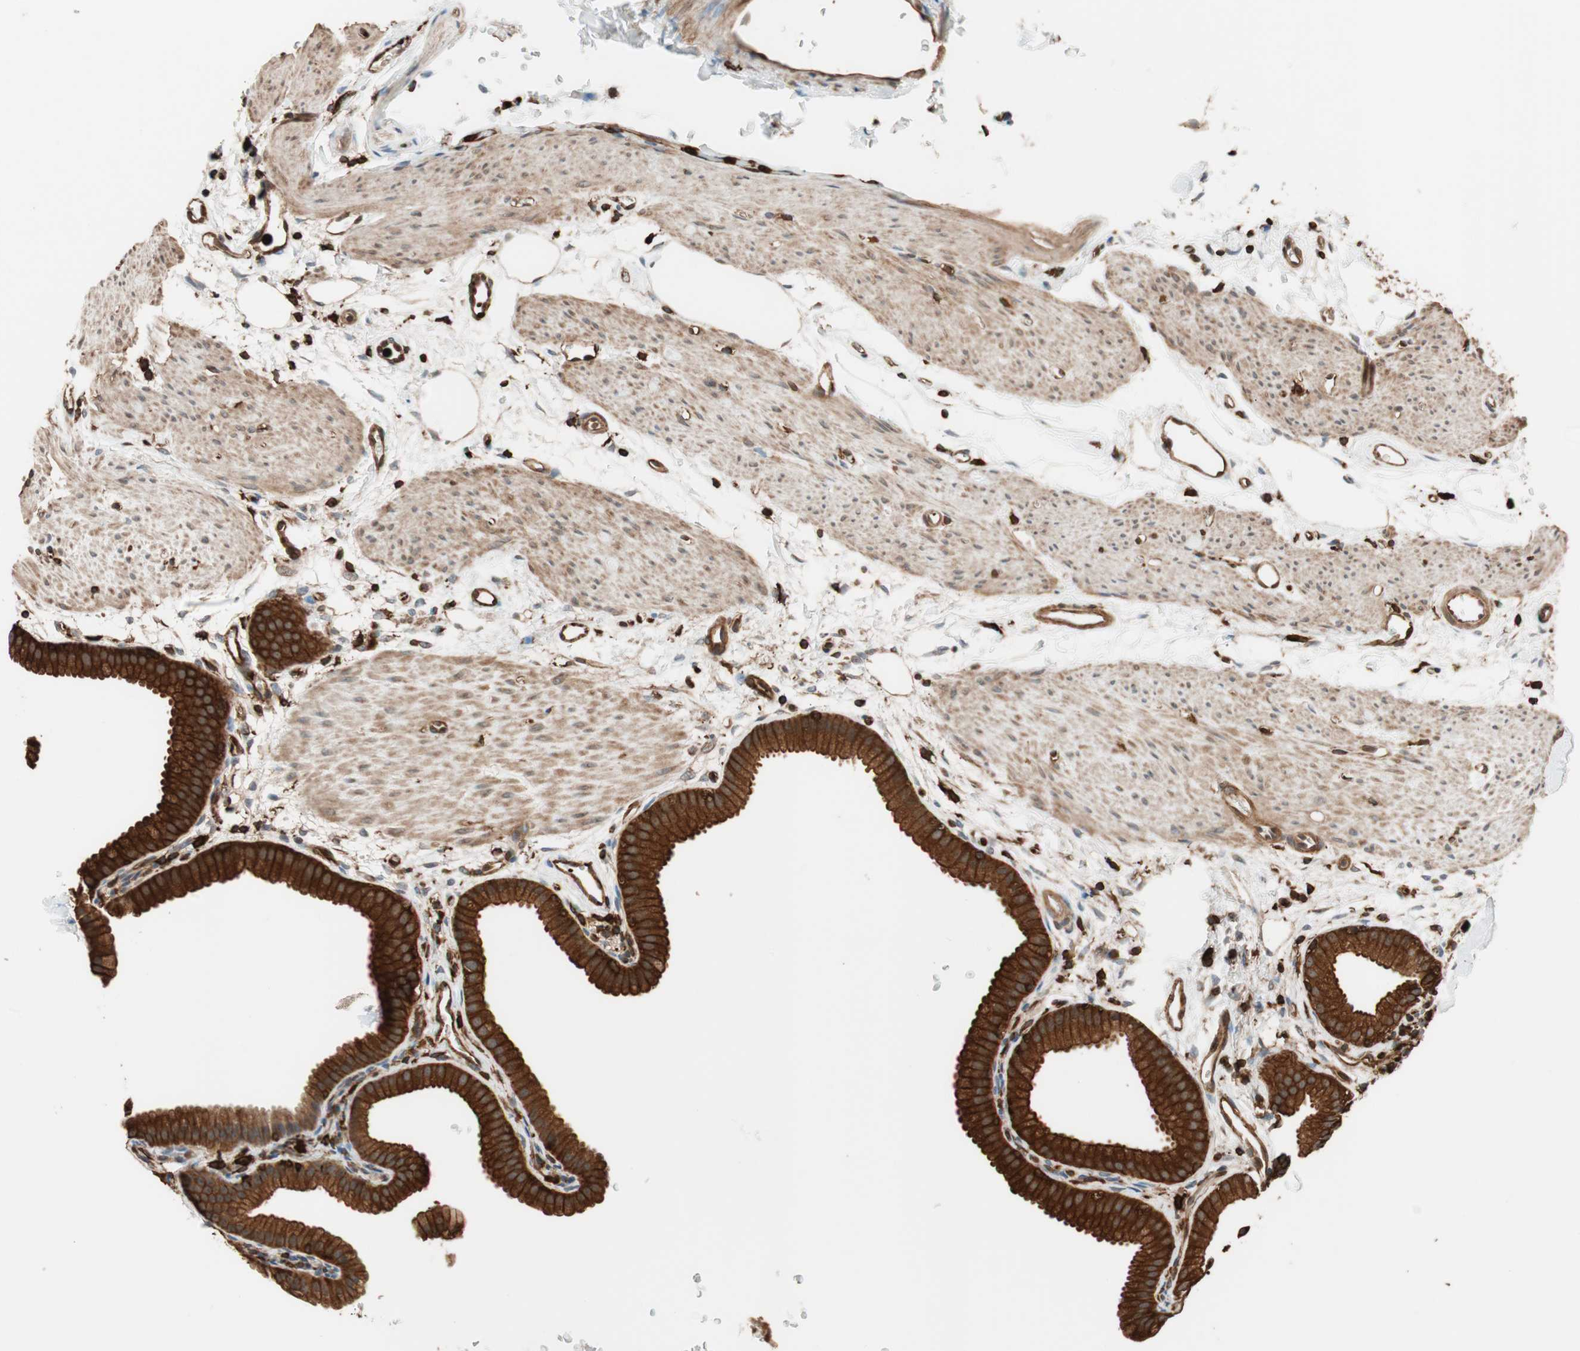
{"staining": {"intensity": "strong", "quantity": ">75%", "location": "cytoplasmic/membranous"}, "tissue": "gallbladder", "cell_type": "Glandular cells", "image_type": "normal", "snomed": [{"axis": "morphology", "description": "Normal tissue, NOS"}, {"axis": "topography", "description": "Gallbladder"}], "caption": "Brown immunohistochemical staining in normal human gallbladder reveals strong cytoplasmic/membranous expression in about >75% of glandular cells.", "gene": "VASP", "patient": {"sex": "female", "age": 64}}